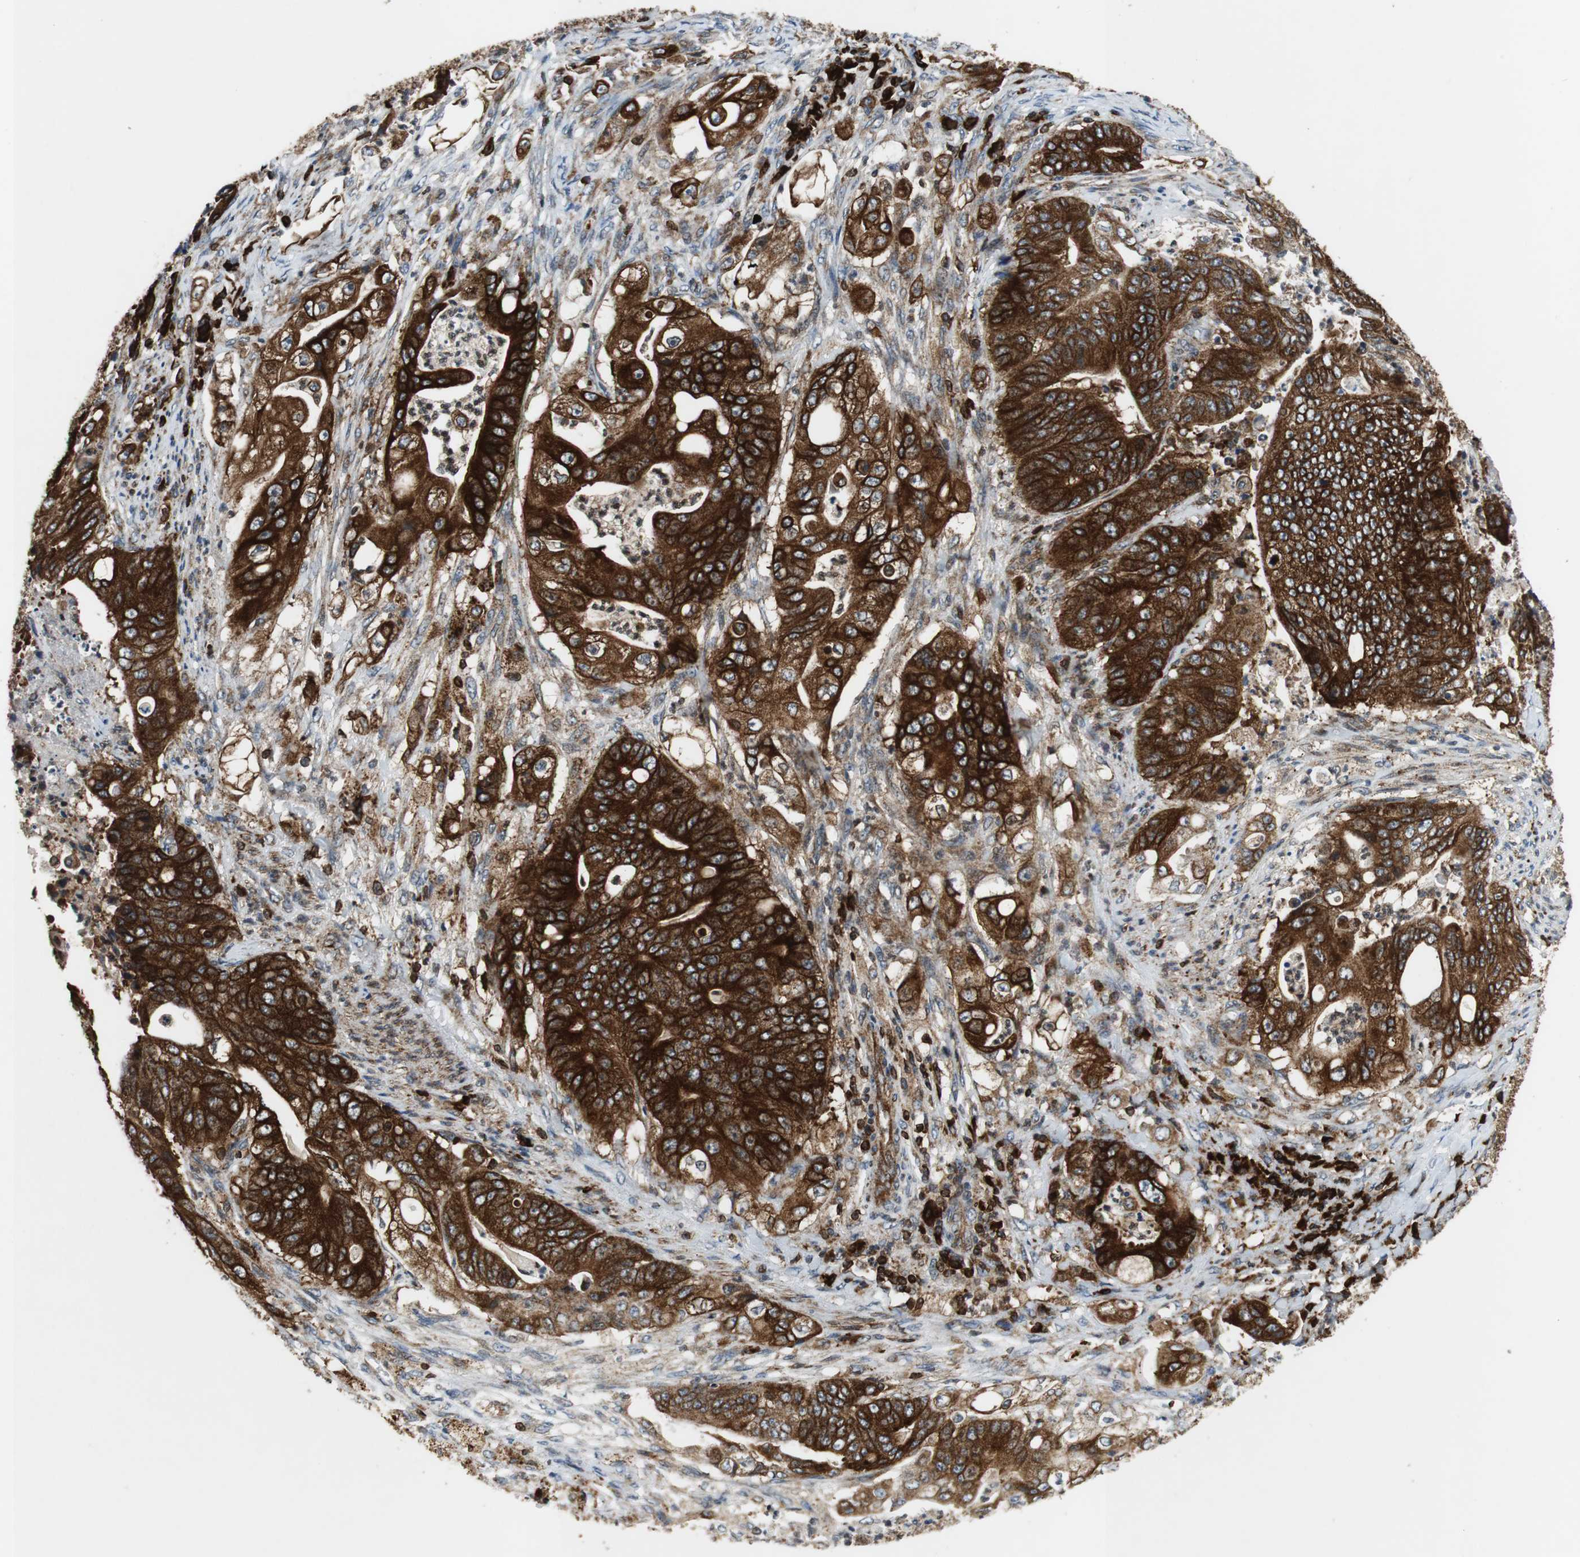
{"staining": {"intensity": "strong", "quantity": ">75%", "location": "cytoplasmic/membranous"}, "tissue": "stomach cancer", "cell_type": "Tumor cells", "image_type": "cancer", "snomed": [{"axis": "morphology", "description": "Adenocarcinoma, NOS"}, {"axis": "topography", "description": "Stomach"}], "caption": "A brown stain shows strong cytoplasmic/membranous staining of a protein in stomach cancer (adenocarcinoma) tumor cells. The protein is stained brown, and the nuclei are stained in blue (DAB IHC with brightfield microscopy, high magnification).", "gene": "TUBA4A", "patient": {"sex": "female", "age": 73}}